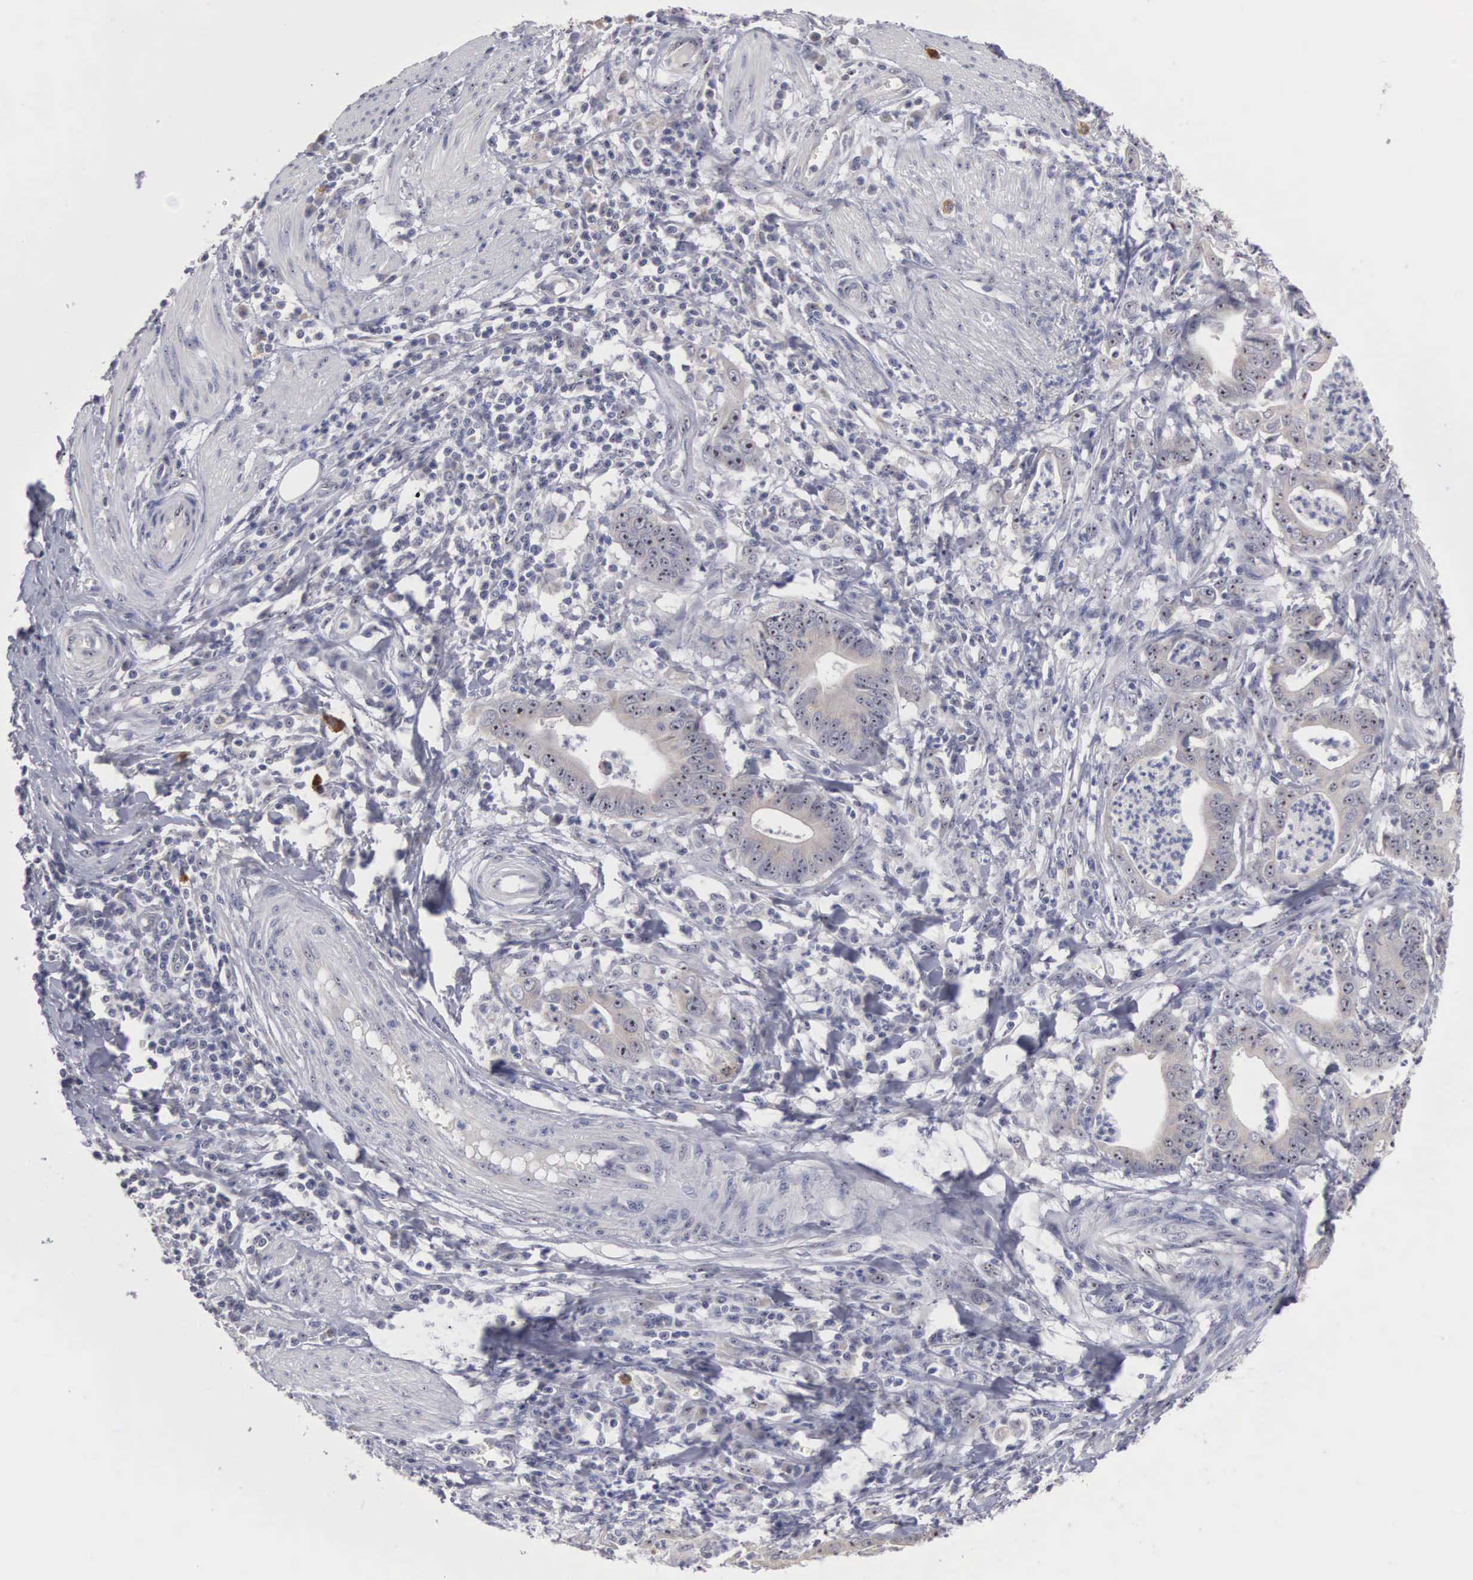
{"staining": {"intensity": "weak", "quantity": "25%-75%", "location": "cytoplasmic/membranous"}, "tissue": "stomach cancer", "cell_type": "Tumor cells", "image_type": "cancer", "snomed": [{"axis": "morphology", "description": "Adenocarcinoma, NOS"}, {"axis": "topography", "description": "Stomach, lower"}], "caption": "Immunohistochemistry (IHC) histopathology image of stomach cancer (adenocarcinoma) stained for a protein (brown), which reveals low levels of weak cytoplasmic/membranous staining in about 25%-75% of tumor cells.", "gene": "AMN", "patient": {"sex": "female", "age": 86}}